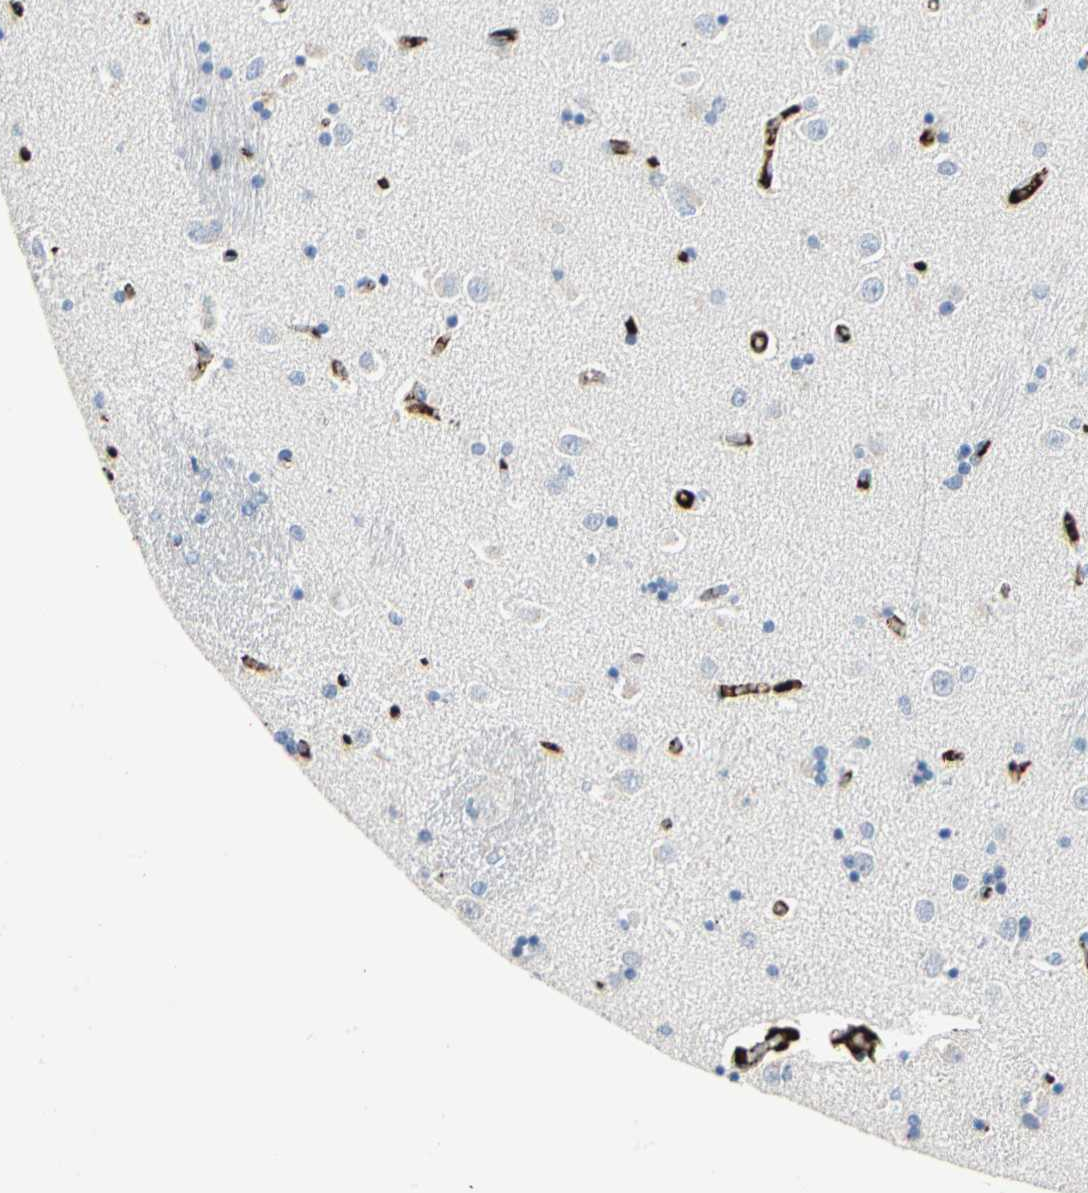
{"staining": {"intensity": "negative", "quantity": "none", "location": "none"}, "tissue": "caudate", "cell_type": "Glial cells", "image_type": "normal", "snomed": [{"axis": "morphology", "description": "Normal tissue, NOS"}, {"axis": "topography", "description": "Lateral ventricle wall"}], "caption": "Photomicrograph shows no protein expression in glial cells of normal caudate.", "gene": "FGB", "patient": {"sex": "female", "age": 54}}